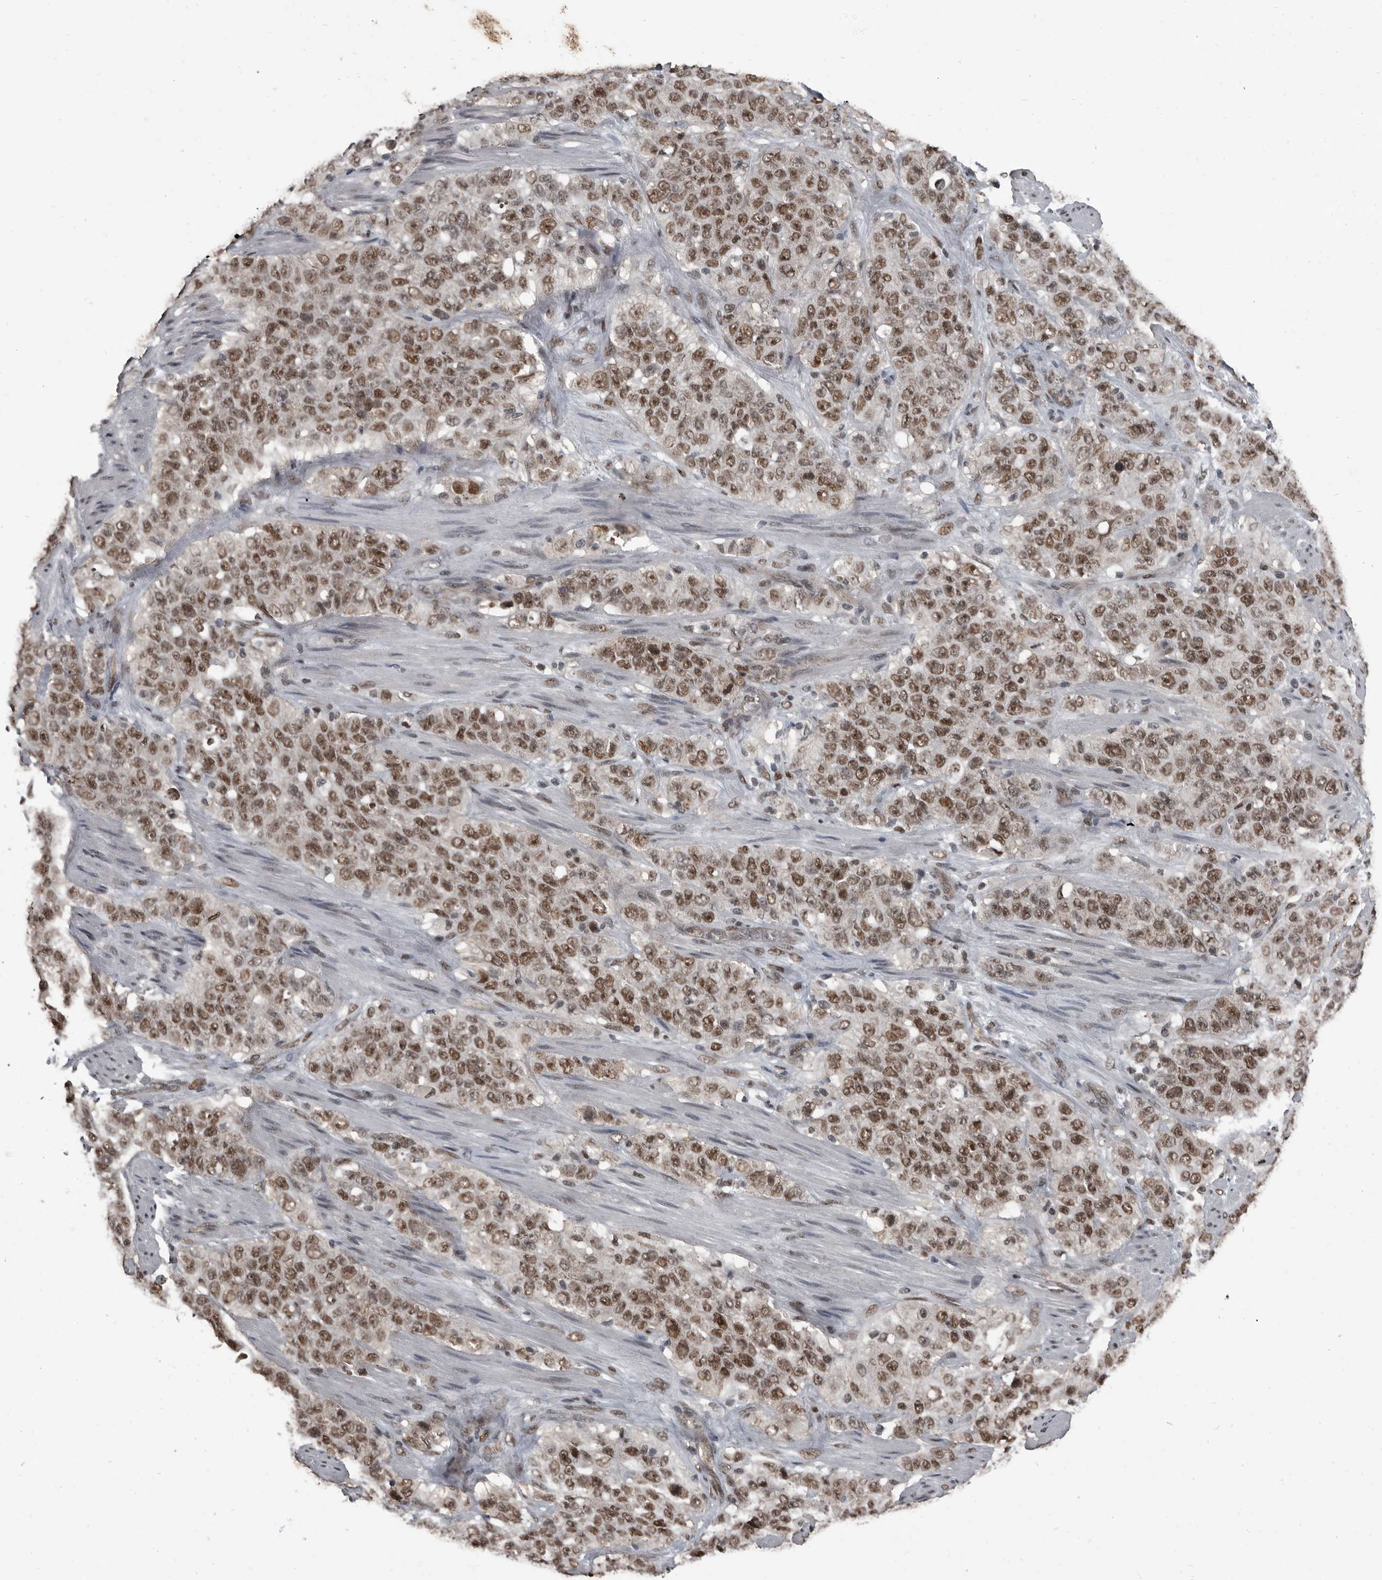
{"staining": {"intensity": "moderate", "quantity": ">75%", "location": "nuclear"}, "tissue": "stomach cancer", "cell_type": "Tumor cells", "image_type": "cancer", "snomed": [{"axis": "morphology", "description": "Adenocarcinoma, NOS"}, {"axis": "topography", "description": "Stomach"}], "caption": "Adenocarcinoma (stomach) stained for a protein displays moderate nuclear positivity in tumor cells.", "gene": "CHD1L", "patient": {"sex": "male", "age": 48}}